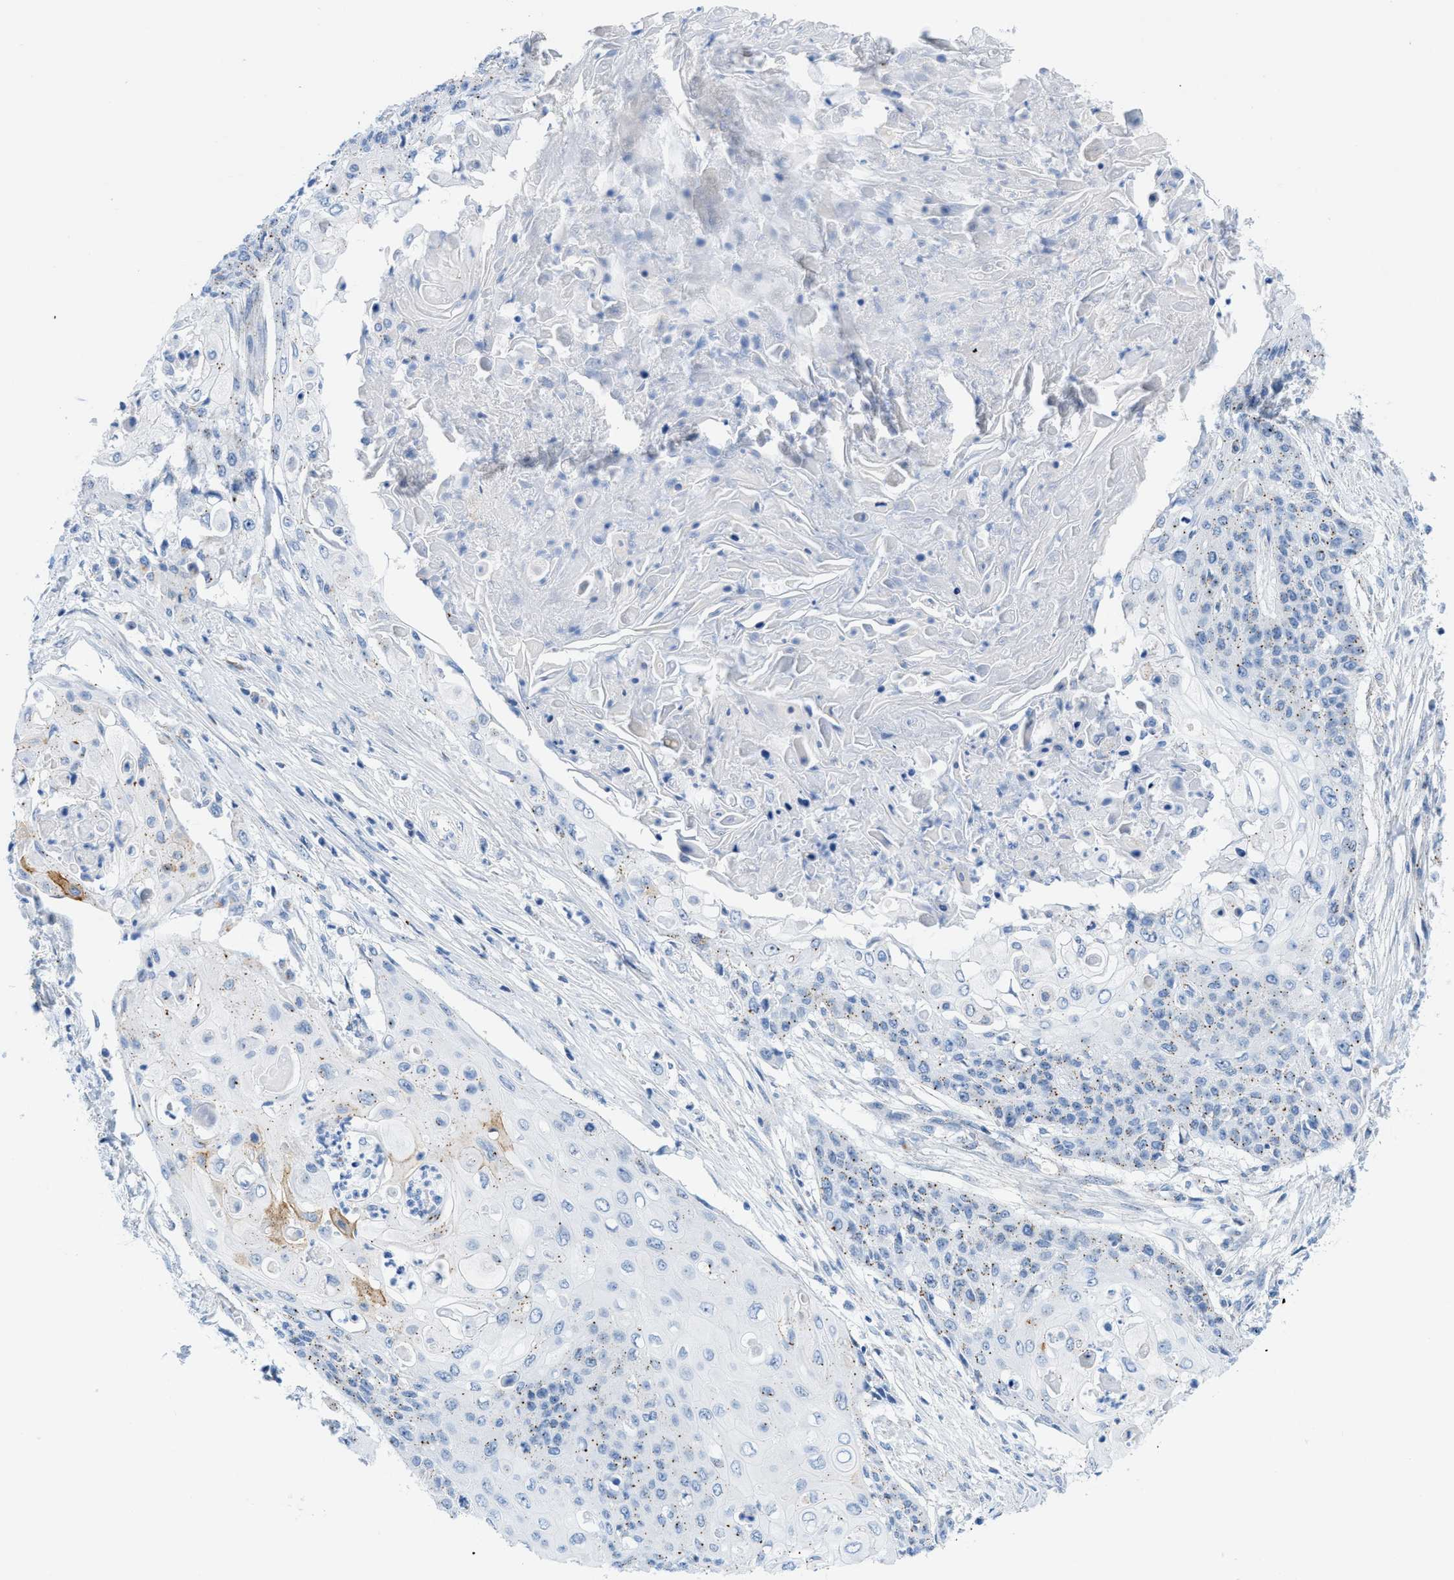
{"staining": {"intensity": "weak", "quantity": "<25%", "location": "cytoplasmic/membranous"}, "tissue": "cervical cancer", "cell_type": "Tumor cells", "image_type": "cancer", "snomed": [{"axis": "morphology", "description": "Squamous cell carcinoma, NOS"}, {"axis": "topography", "description": "Cervix"}], "caption": "IHC photomicrograph of neoplastic tissue: human cervical cancer (squamous cell carcinoma) stained with DAB (3,3'-diaminobenzidine) demonstrates no significant protein expression in tumor cells.", "gene": "FDCSP", "patient": {"sex": "female", "age": 39}}